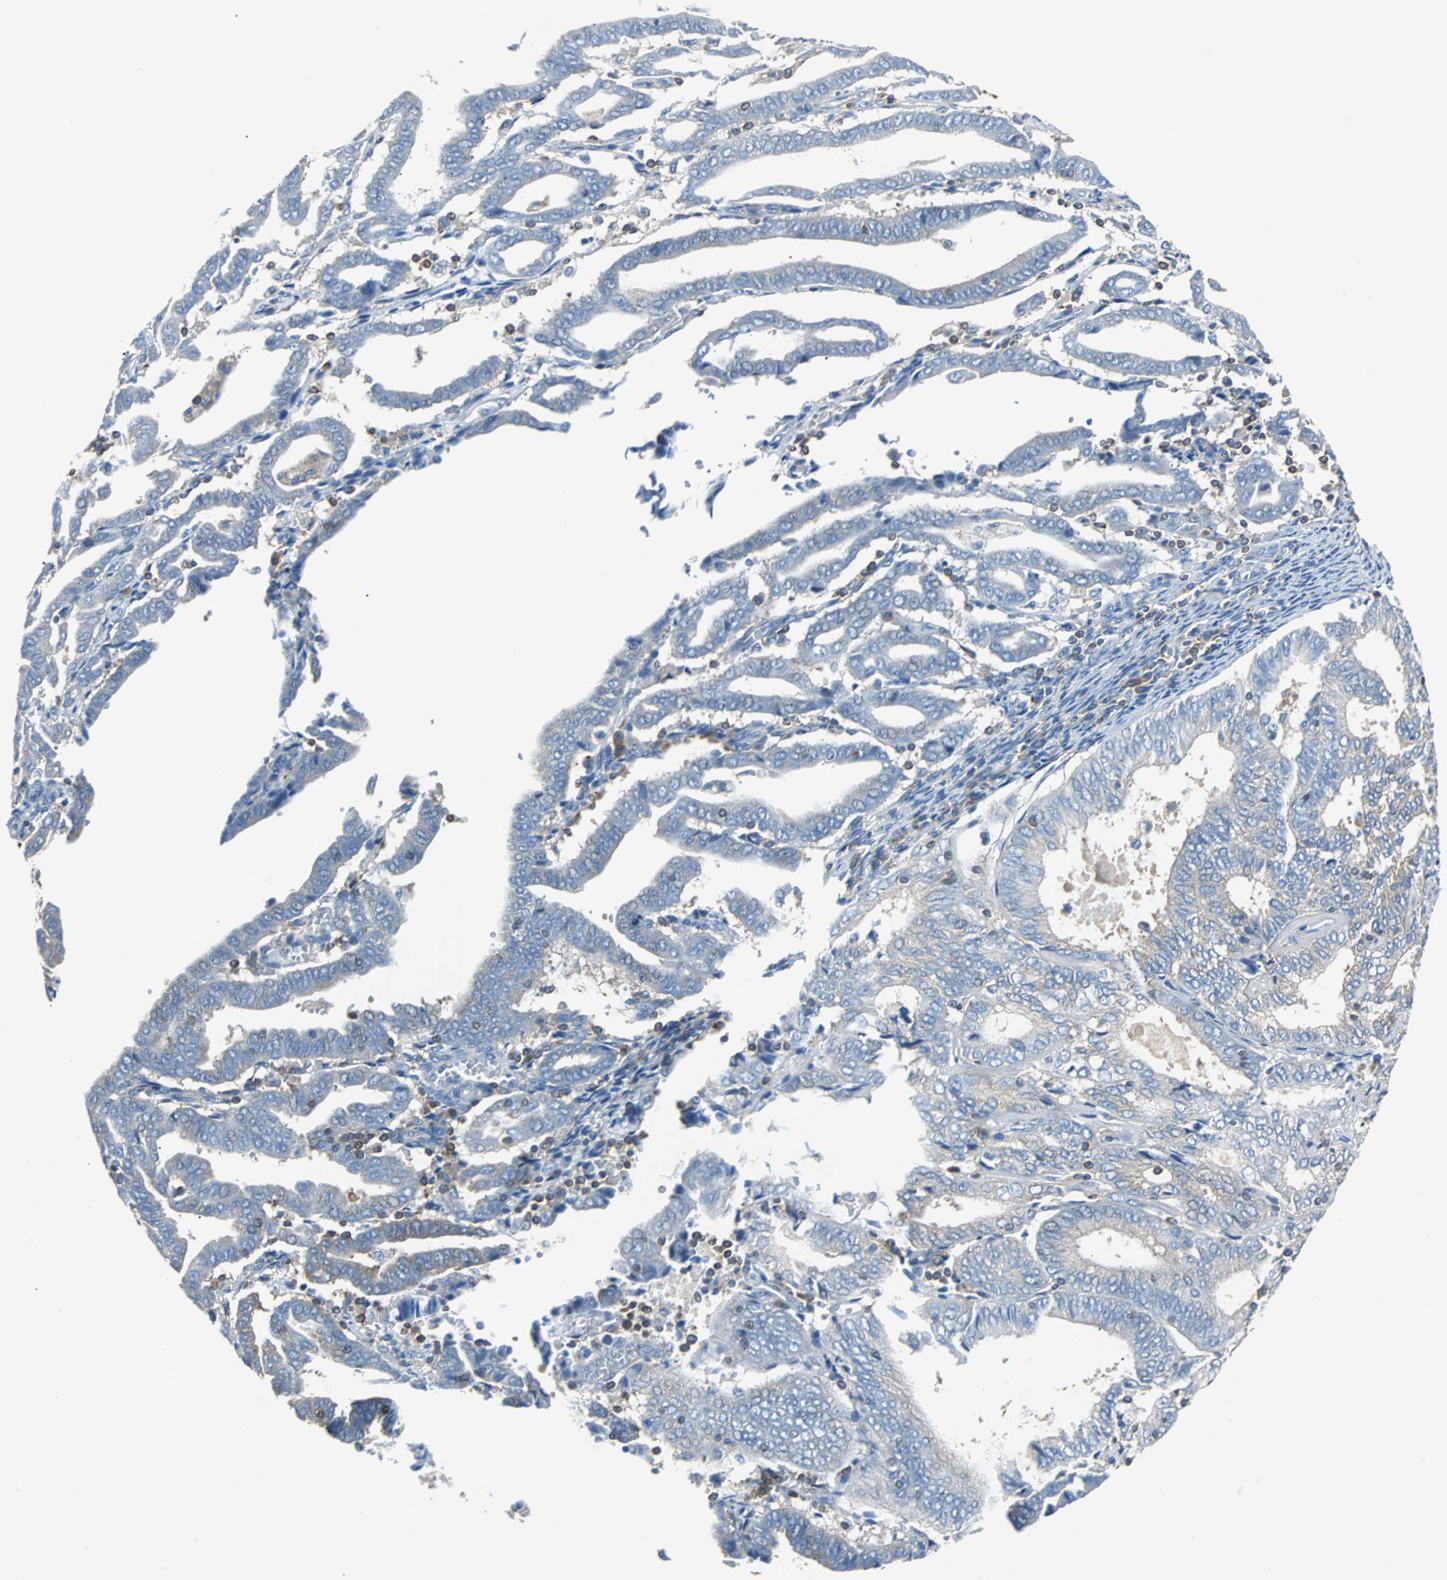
{"staining": {"intensity": "moderate", "quantity": "<25%", "location": "cytoplasmic/membranous"}, "tissue": "endometrial cancer", "cell_type": "Tumor cells", "image_type": "cancer", "snomed": [{"axis": "morphology", "description": "Adenocarcinoma, NOS"}, {"axis": "topography", "description": "Uterus"}], "caption": "Endometrial cancer (adenocarcinoma) stained with immunohistochemistry exhibits moderate cytoplasmic/membranous expression in approximately <25% of tumor cells. Nuclei are stained in blue.", "gene": "TSC22D4", "patient": {"sex": "female", "age": 83}}